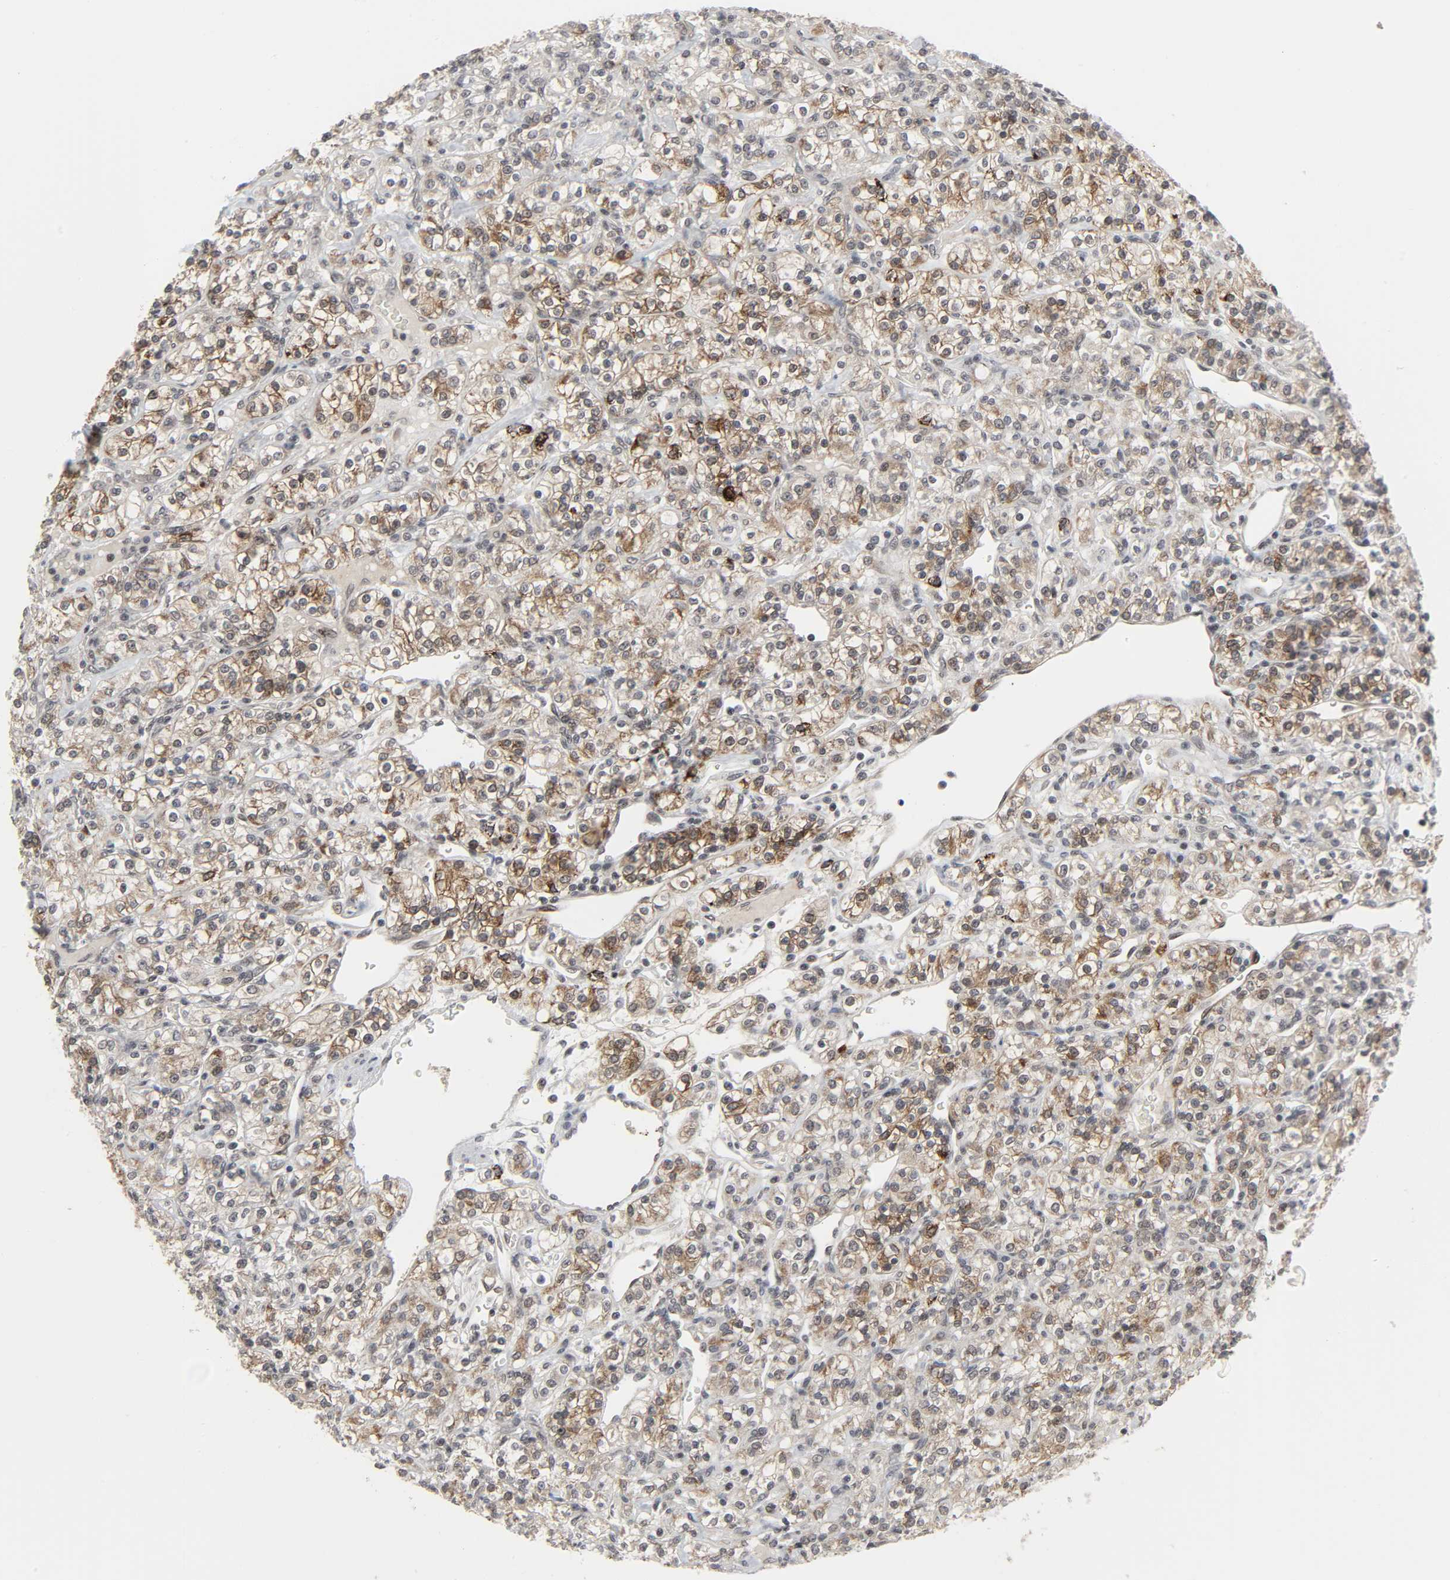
{"staining": {"intensity": "moderate", "quantity": "25%-75%", "location": "cytoplasmic/membranous"}, "tissue": "renal cancer", "cell_type": "Tumor cells", "image_type": "cancer", "snomed": [{"axis": "morphology", "description": "Adenocarcinoma, NOS"}, {"axis": "topography", "description": "Kidney"}], "caption": "A medium amount of moderate cytoplasmic/membranous staining is appreciated in about 25%-75% of tumor cells in renal cancer (adenocarcinoma) tissue.", "gene": "MUC1", "patient": {"sex": "male", "age": 77}}